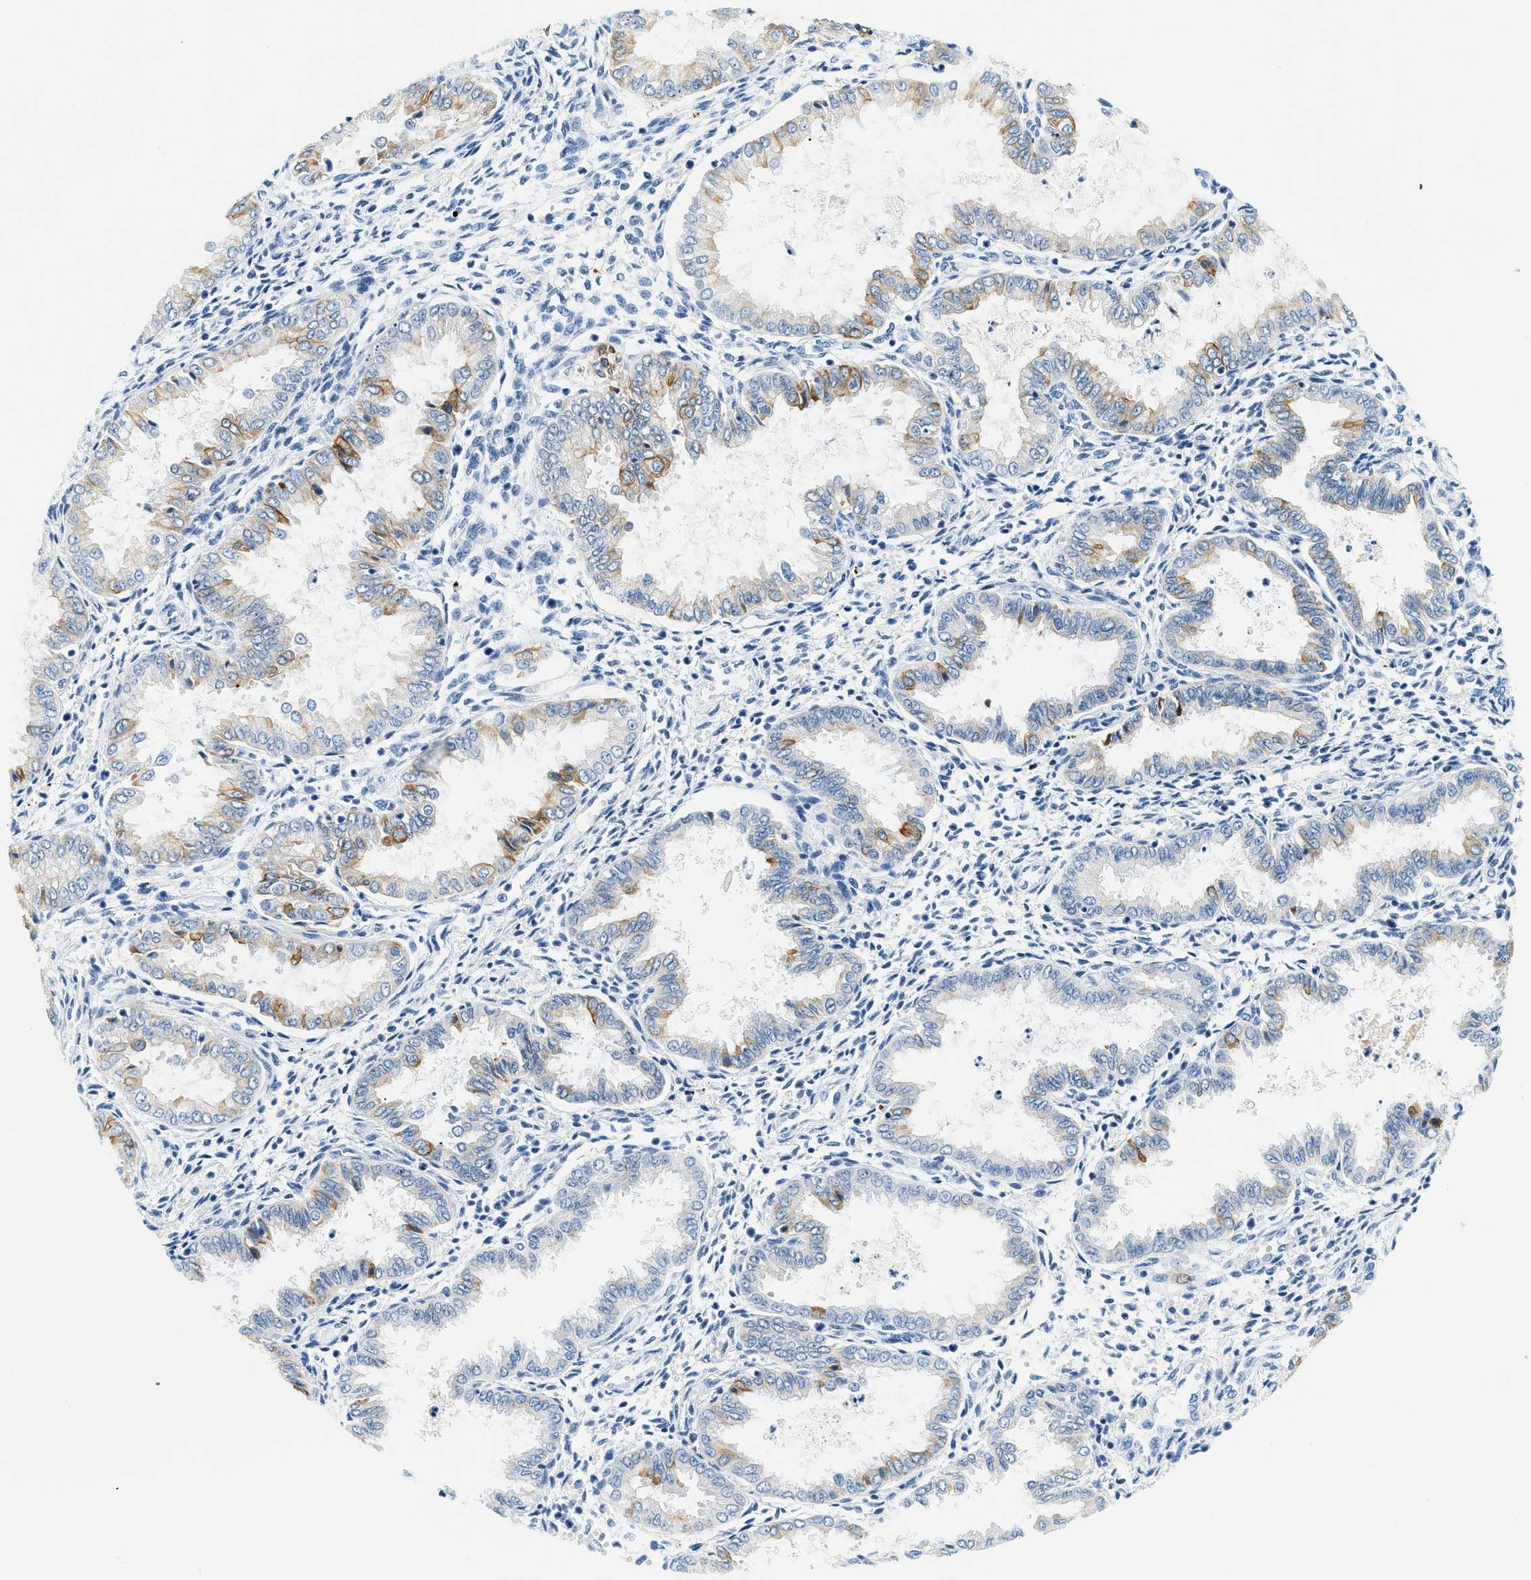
{"staining": {"intensity": "negative", "quantity": "none", "location": "none"}, "tissue": "endometrium", "cell_type": "Cells in endometrial stroma", "image_type": "normal", "snomed": [{"axis": "morphology", "description": "Normal tissue, NOS"}, {"axis": "topography", "description": "Endometrium"}], "caption": "A micrograph of endometrium stained for a protein shows no brown staining in cells in endometrial stroma. (DAB IHC with hematoxylin counter stain).", "gene": "STXBP2", "patient": {"sex": "female", "age": 33}}